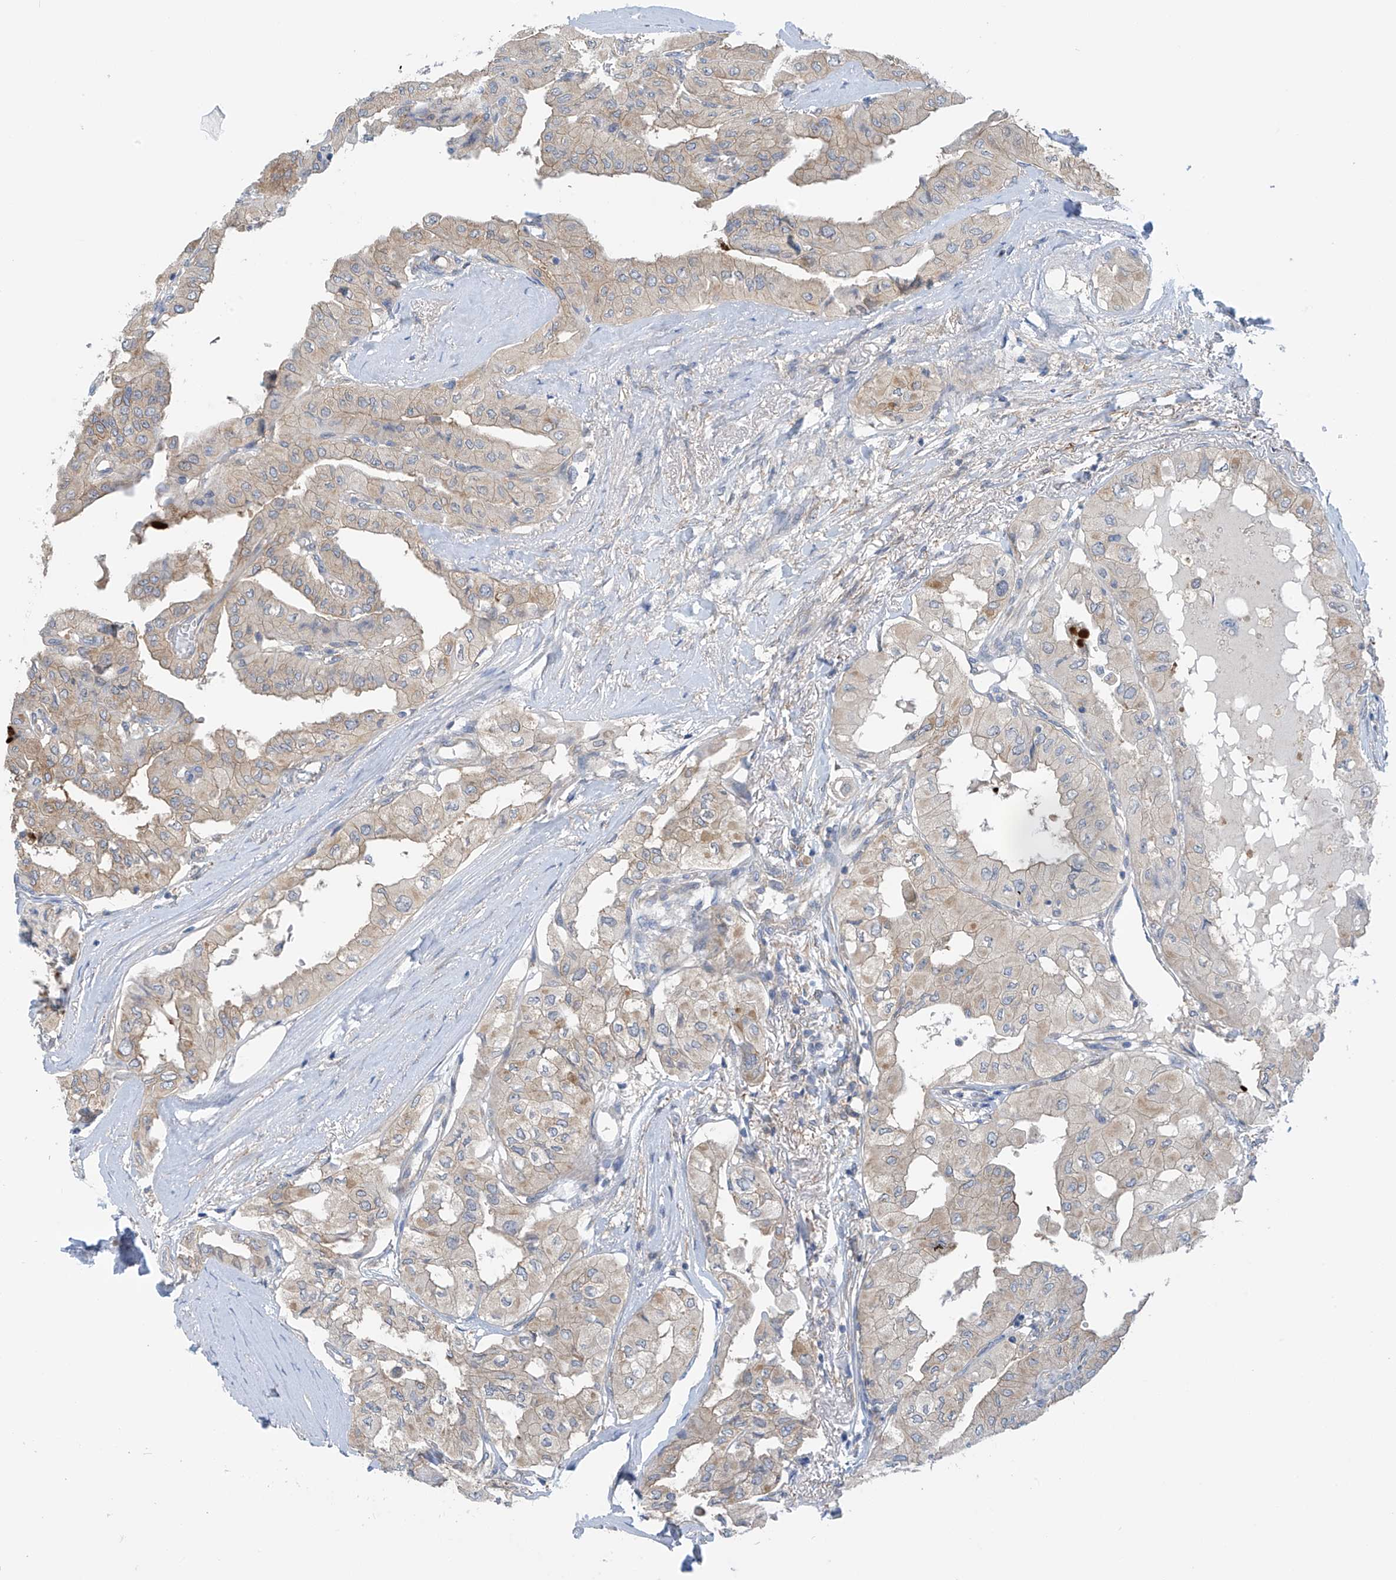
{"staining": {"intensity": "negative", "quantity": "none", "location": "none"}, "tissue": "thyroid cancer", "cell_type": "Tumor cells", "image_type": "cancer", "snomed": [{"axis": "morphology", "description": "Papillary adenocarcinoma, NOS"}, {"axis": "topography", "description": "Thyroid gland"}], "caption": "This is an immunohistochemistry histopathology image of papillary adenocarcinoma (thyroid). There is no expression in tumor cells.", "gene": "REPS1", "patient": {"sex": "female", "age": 59}}